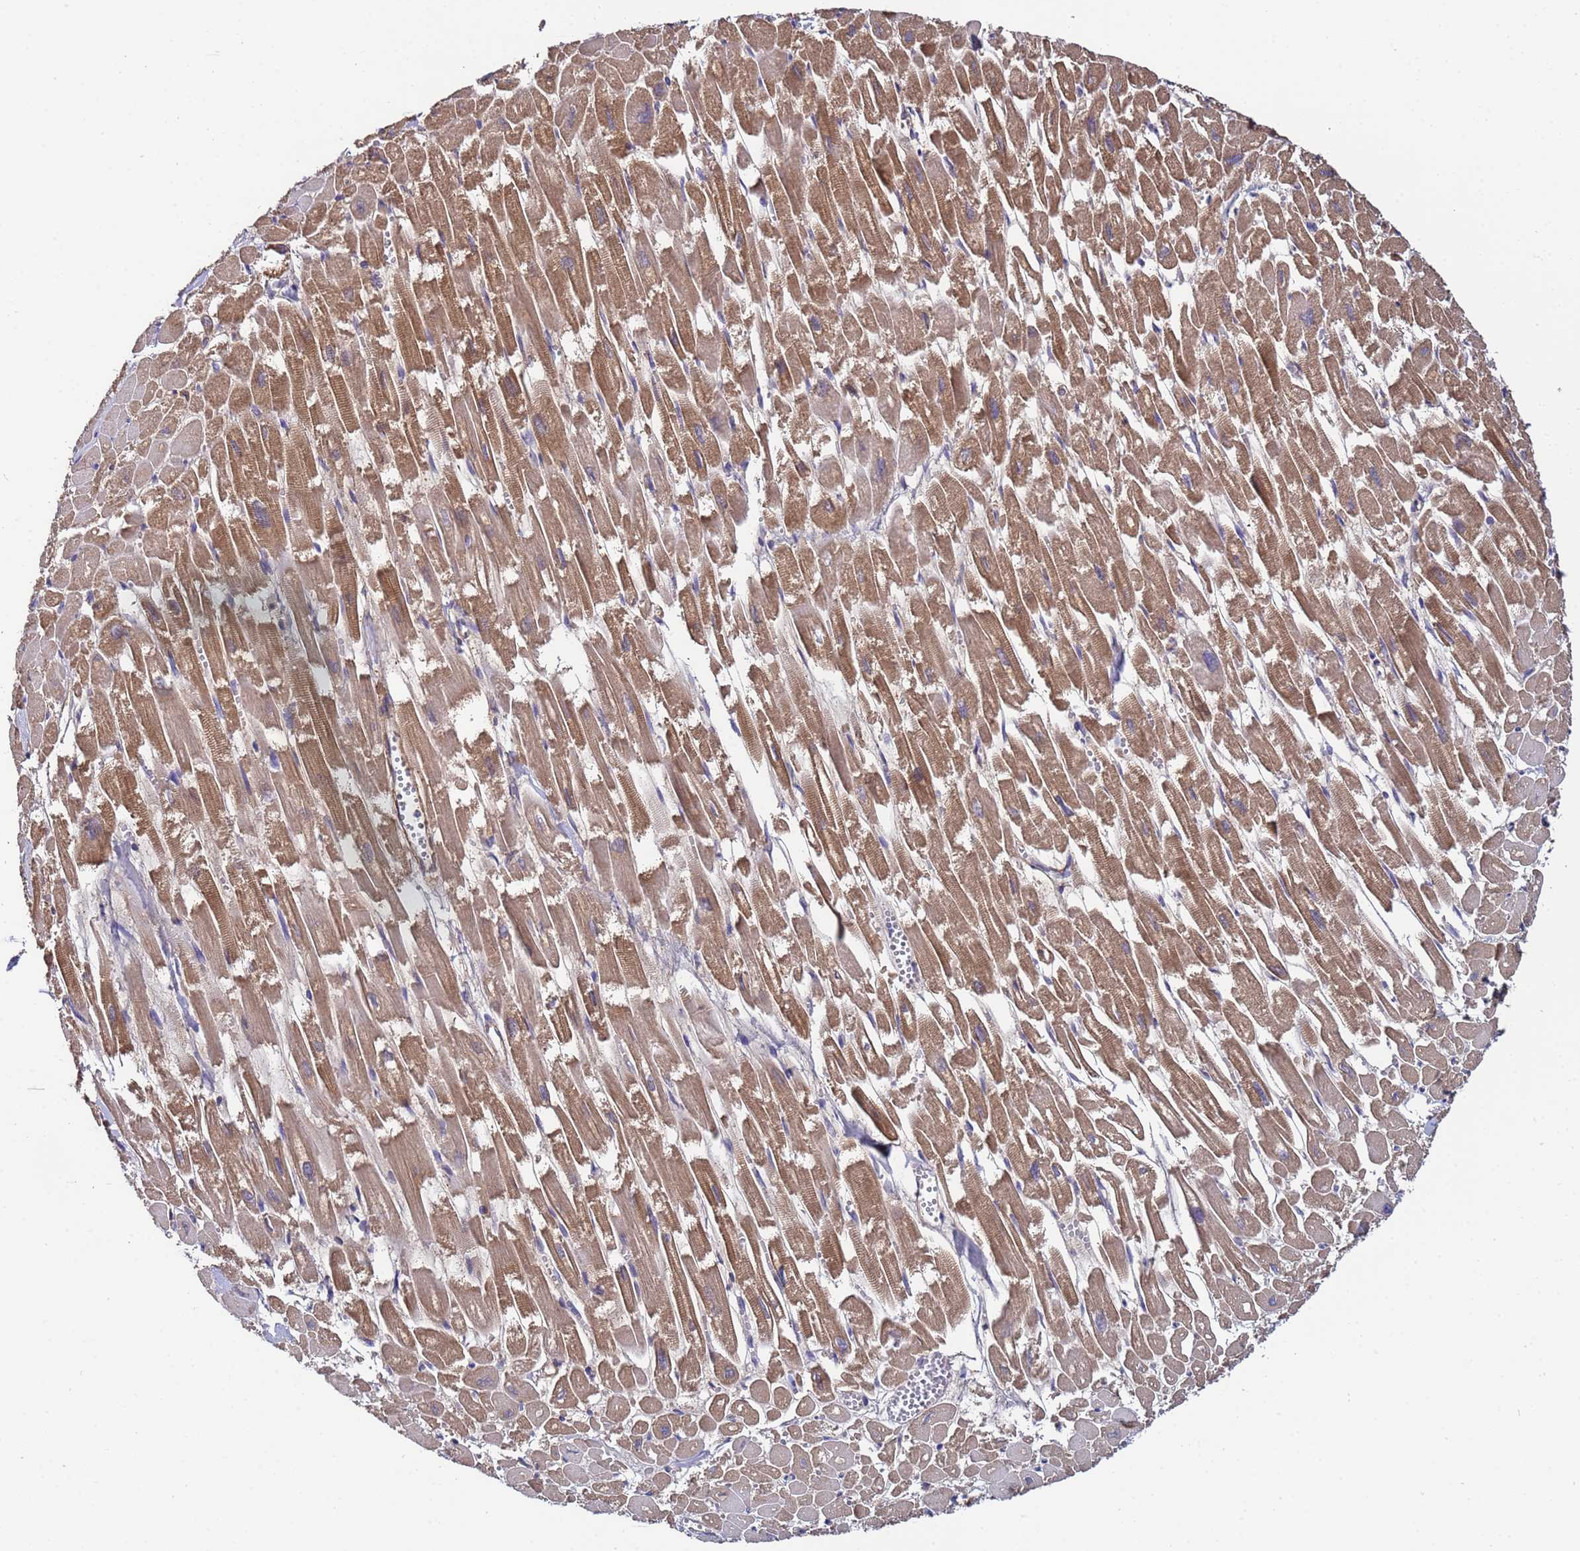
{"staining": {"intensity": "moderate", "quantity": ">75%", "location": "cytoplasmic/membranous"}, "tissue": "heart muscle", "cell_type": "Cardiomyocytes", "image_type": "normal", "snomed": [{"axis": "morphology", "description": "Normal tissue, NOS"}, {"axis": "topography", "description": "Heart"}], "caption": "Benign heart muscle was stained to show a protein in brown. There is medium levels of moderate cytoplasmic/membranous staining in approximately >75% of cardiomyocytes.", "gene": "NAXE", "patient": {"sex": "male", "age": 54}}